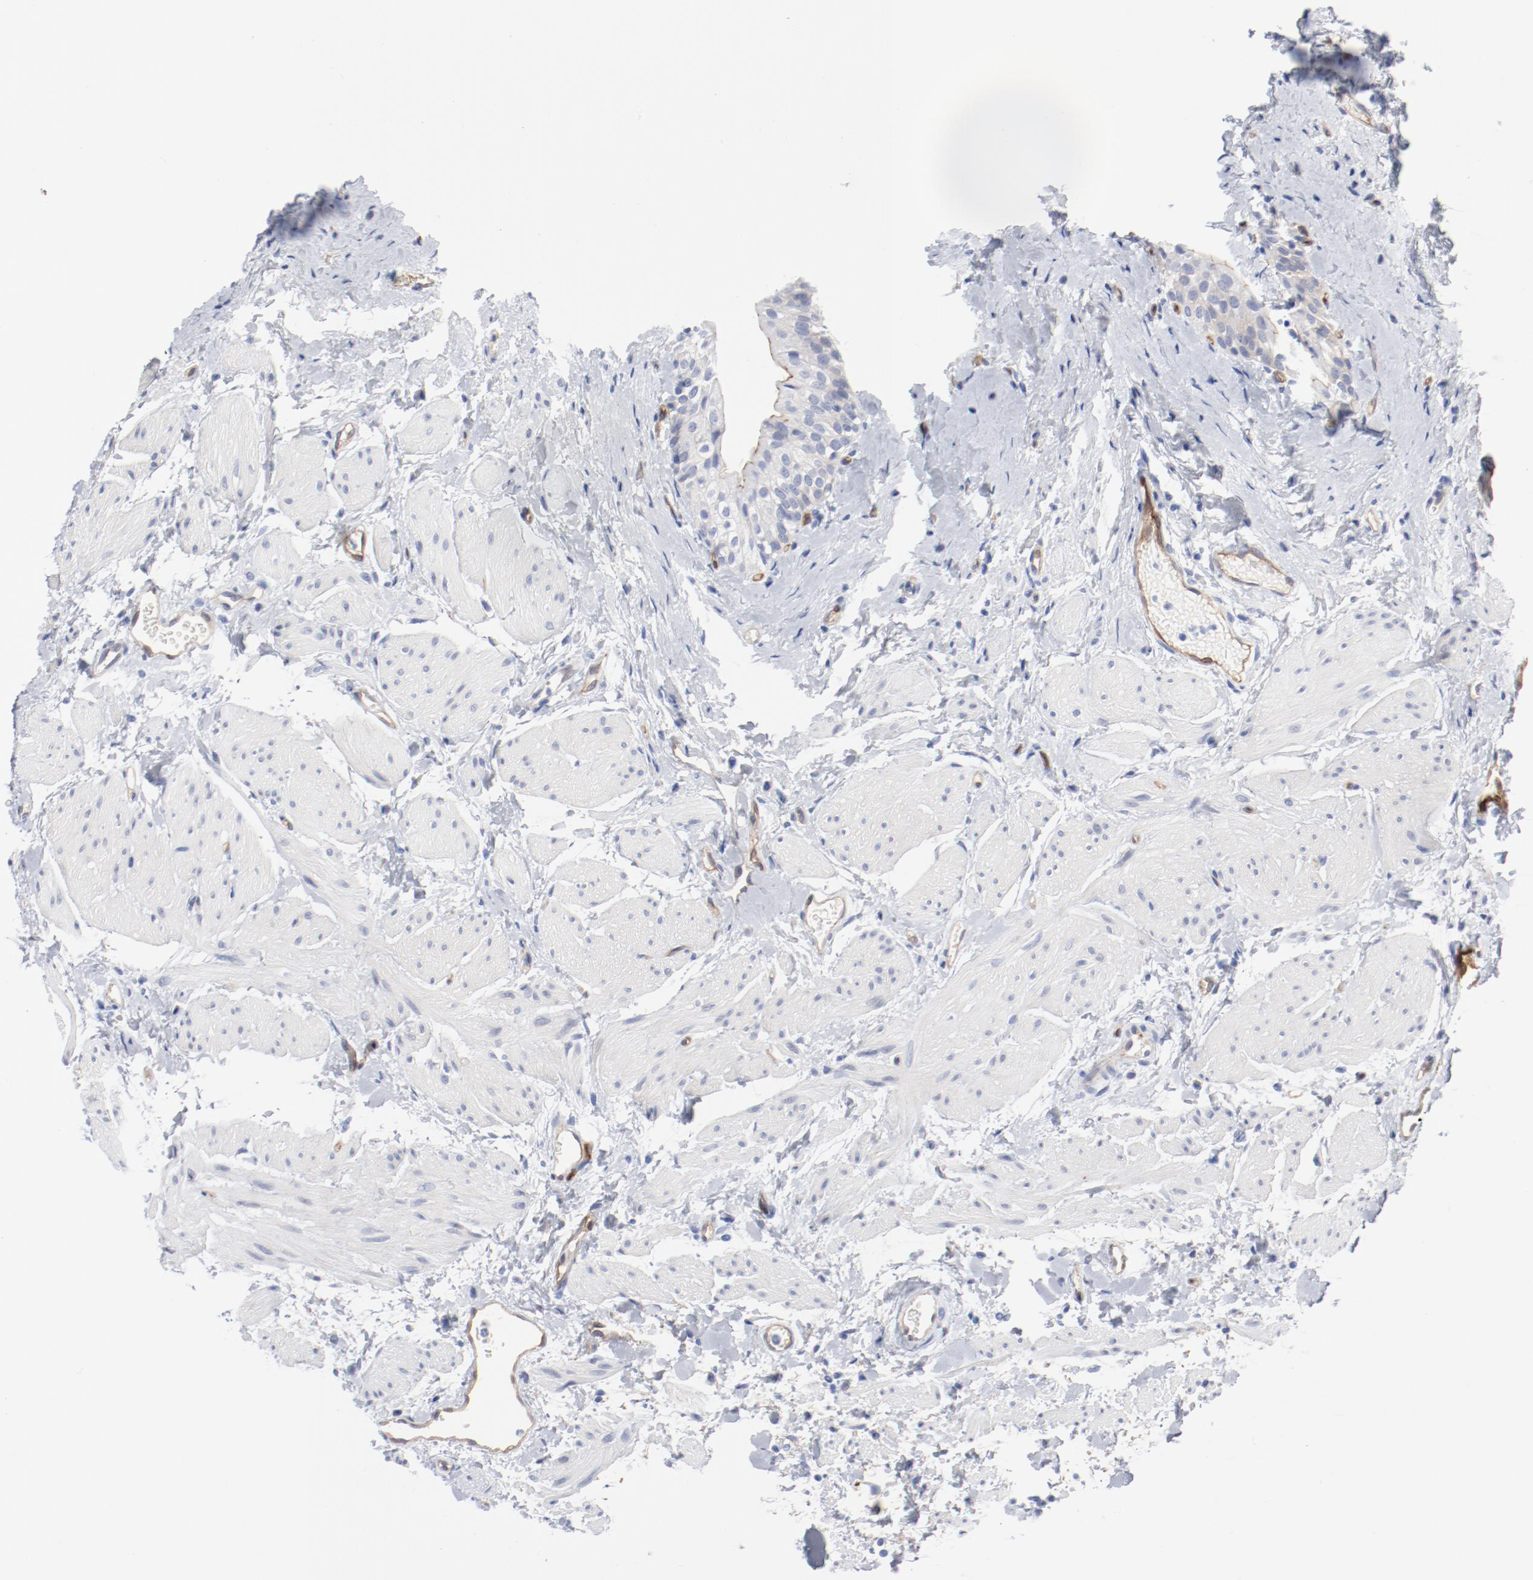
{"staining": {"intensity": "weak", "quantity": "<25%", "location": "cytoplasmic/membranous"}, "tissue": "urinary bladder", "cell_type": "Urothelial cells", "image_type": "normal", "snomed": [{"axis": "morphology", "description": "Normal tissue, NOS"}, {"axis": "topography", "description": "Urinary bladder"}], "caption": "Normal urinary bladder was stained to show a protein in brown. There is no significant expression in urothelial cells.", "gene": "SHANK3", "patient": {"sex": "male", "age": 59}}